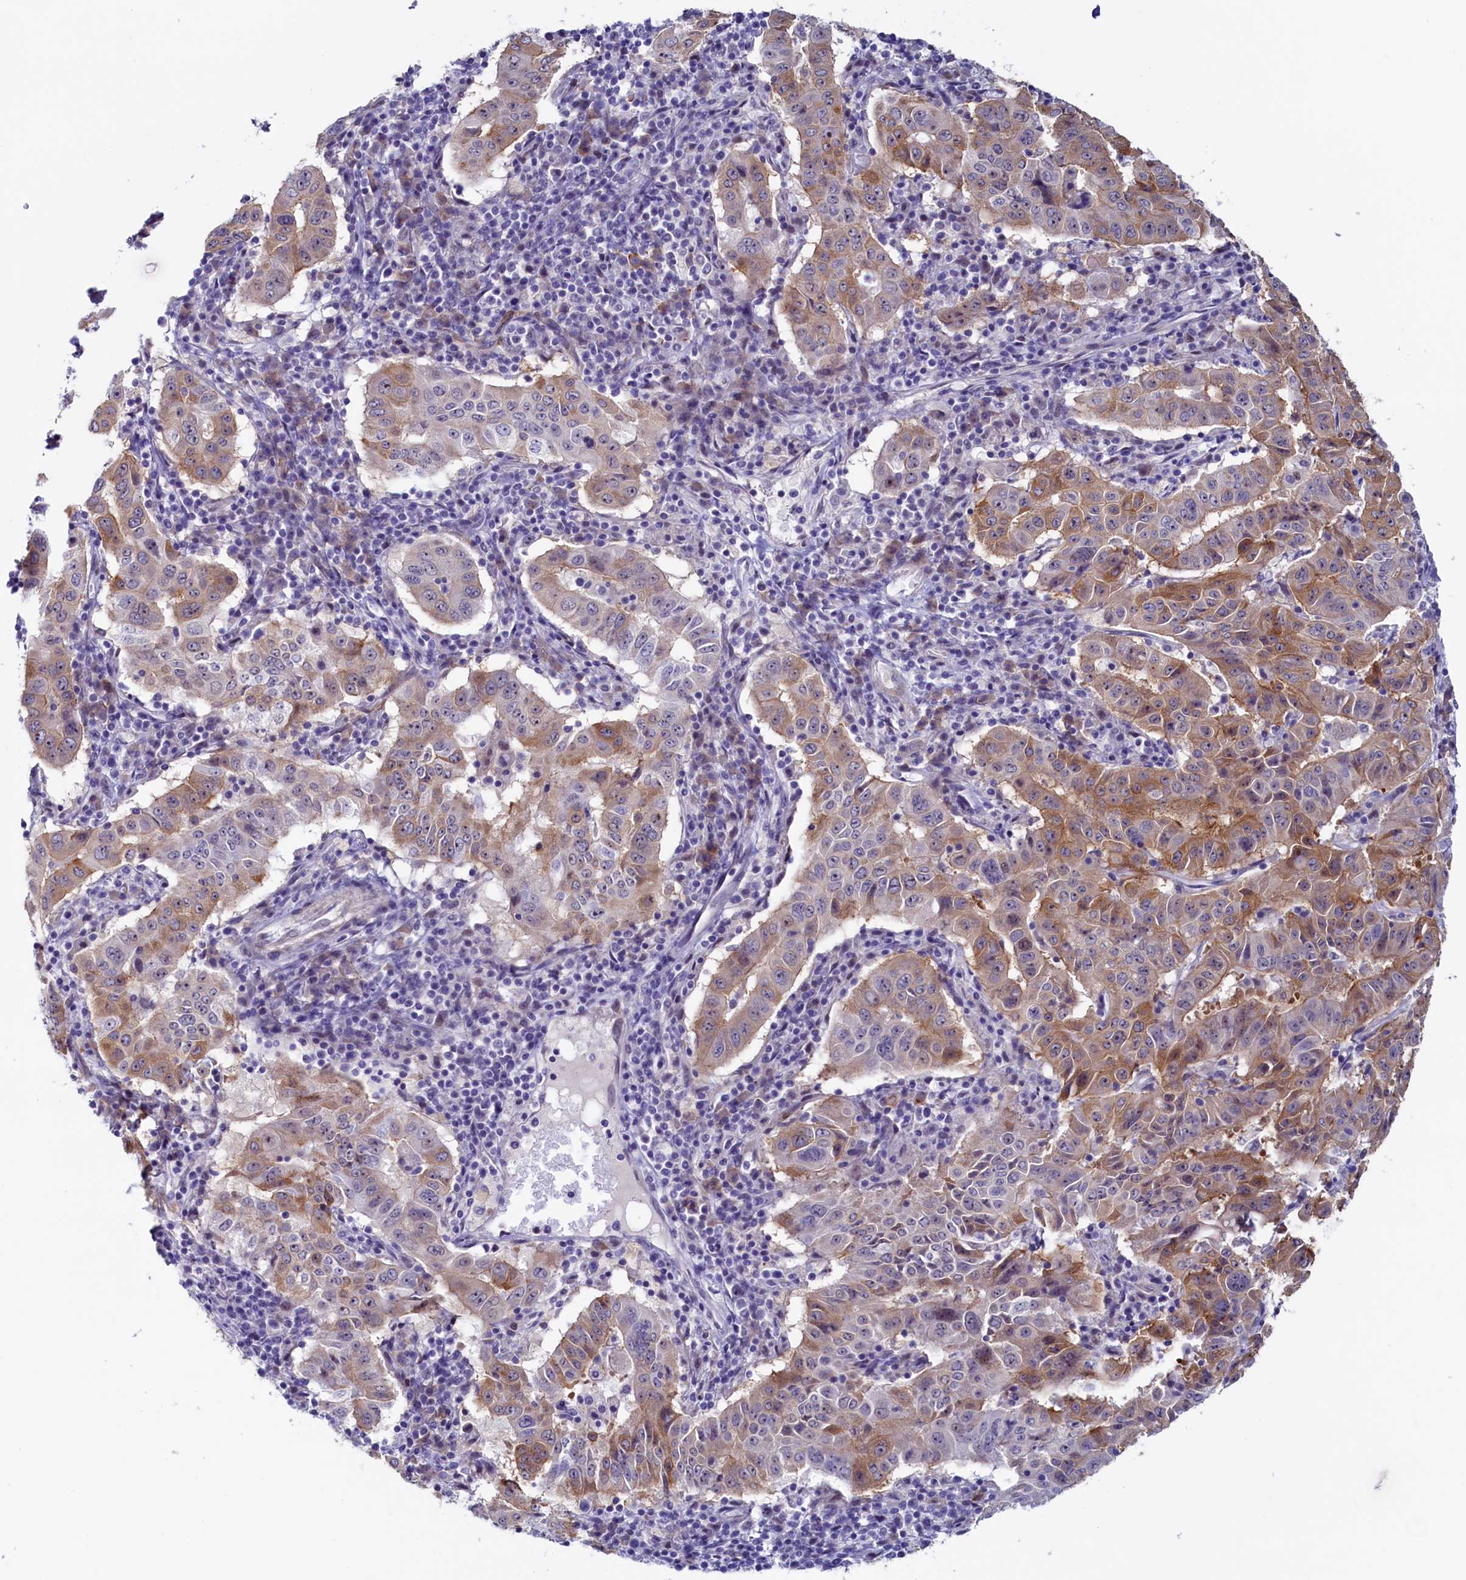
{"staining": {"intensity": "moderate", "quantity": "25%-75%", "location": "cytoplasmic/membranous"}, "tissue": "pancreatic cancer", "cell_type": "Tumor cells", "image_type": "cancer", "snomed": [{"axis": "morphology", "description": "Adenocarcinoma, NOS"}, {"axis": "topography", "description": "Pancreas"}], "caption": "Brown immunohistochemical staining in pancreatic adenocarcinoma displays moderate cytoplasmic/membranous expression in approximately 25%-75% of tumor cells. (DAB IHC with brightfield microscopy, high magnification).", "gene": "PACSIN3", "patient": {"sex": "male", "age": 63}}